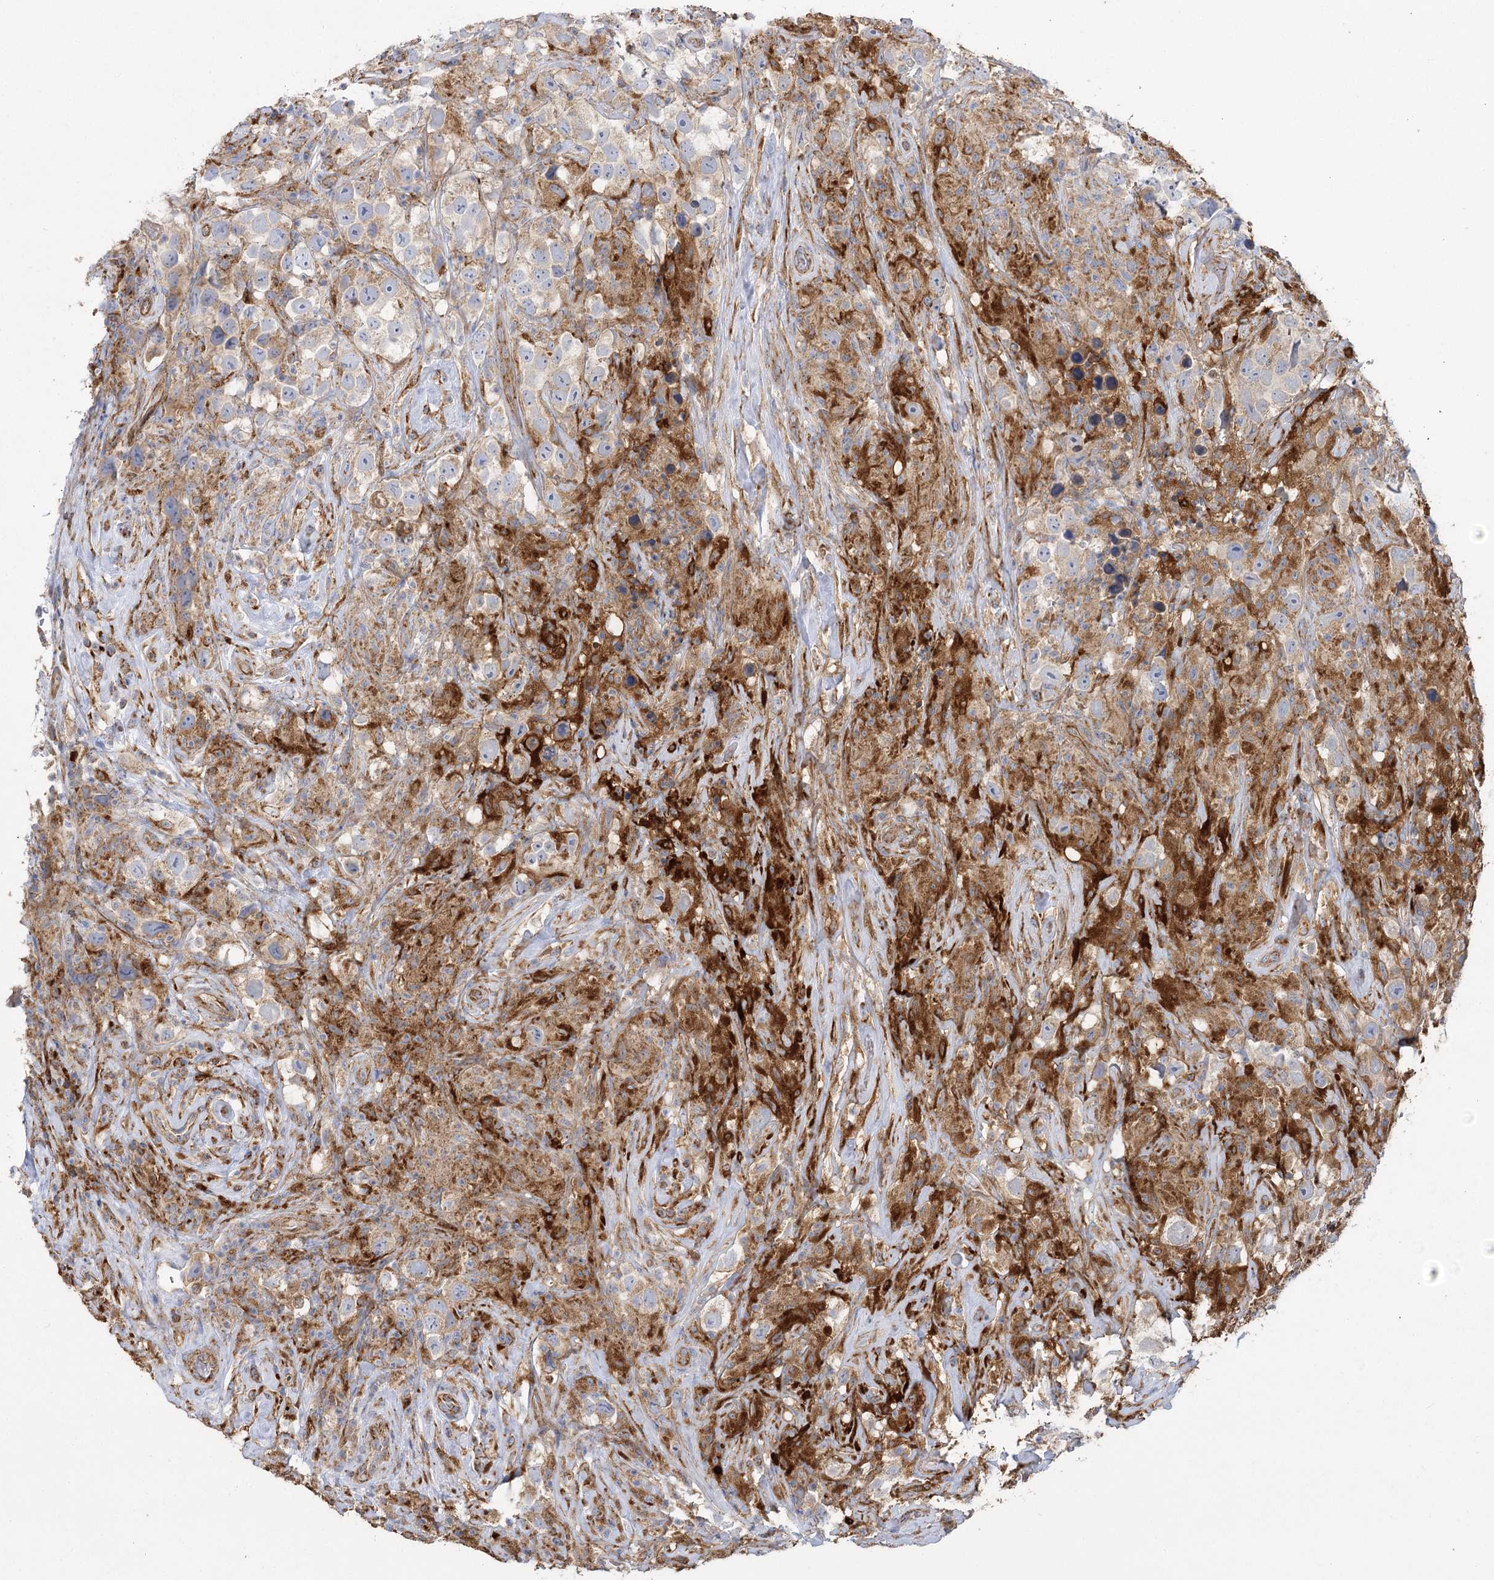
{"staining": {"intensity": "negative", "quantity": "none", "location": "none"}, "tissue": "testis cancer", "cell_type": "Tumor cells", "image_type": "cancer", "snomed": [{"axis": "morphology", "description": "Seminoma, NOS"}, {"axis": "topography", "description": "Testis"}], "caption": "Human testis cancer (seminoma) stained for a protein using IHC exhibits no staining in tumor cells.", "gene": "RMDN2", "patient": {"sex": "male", "age": 49}}